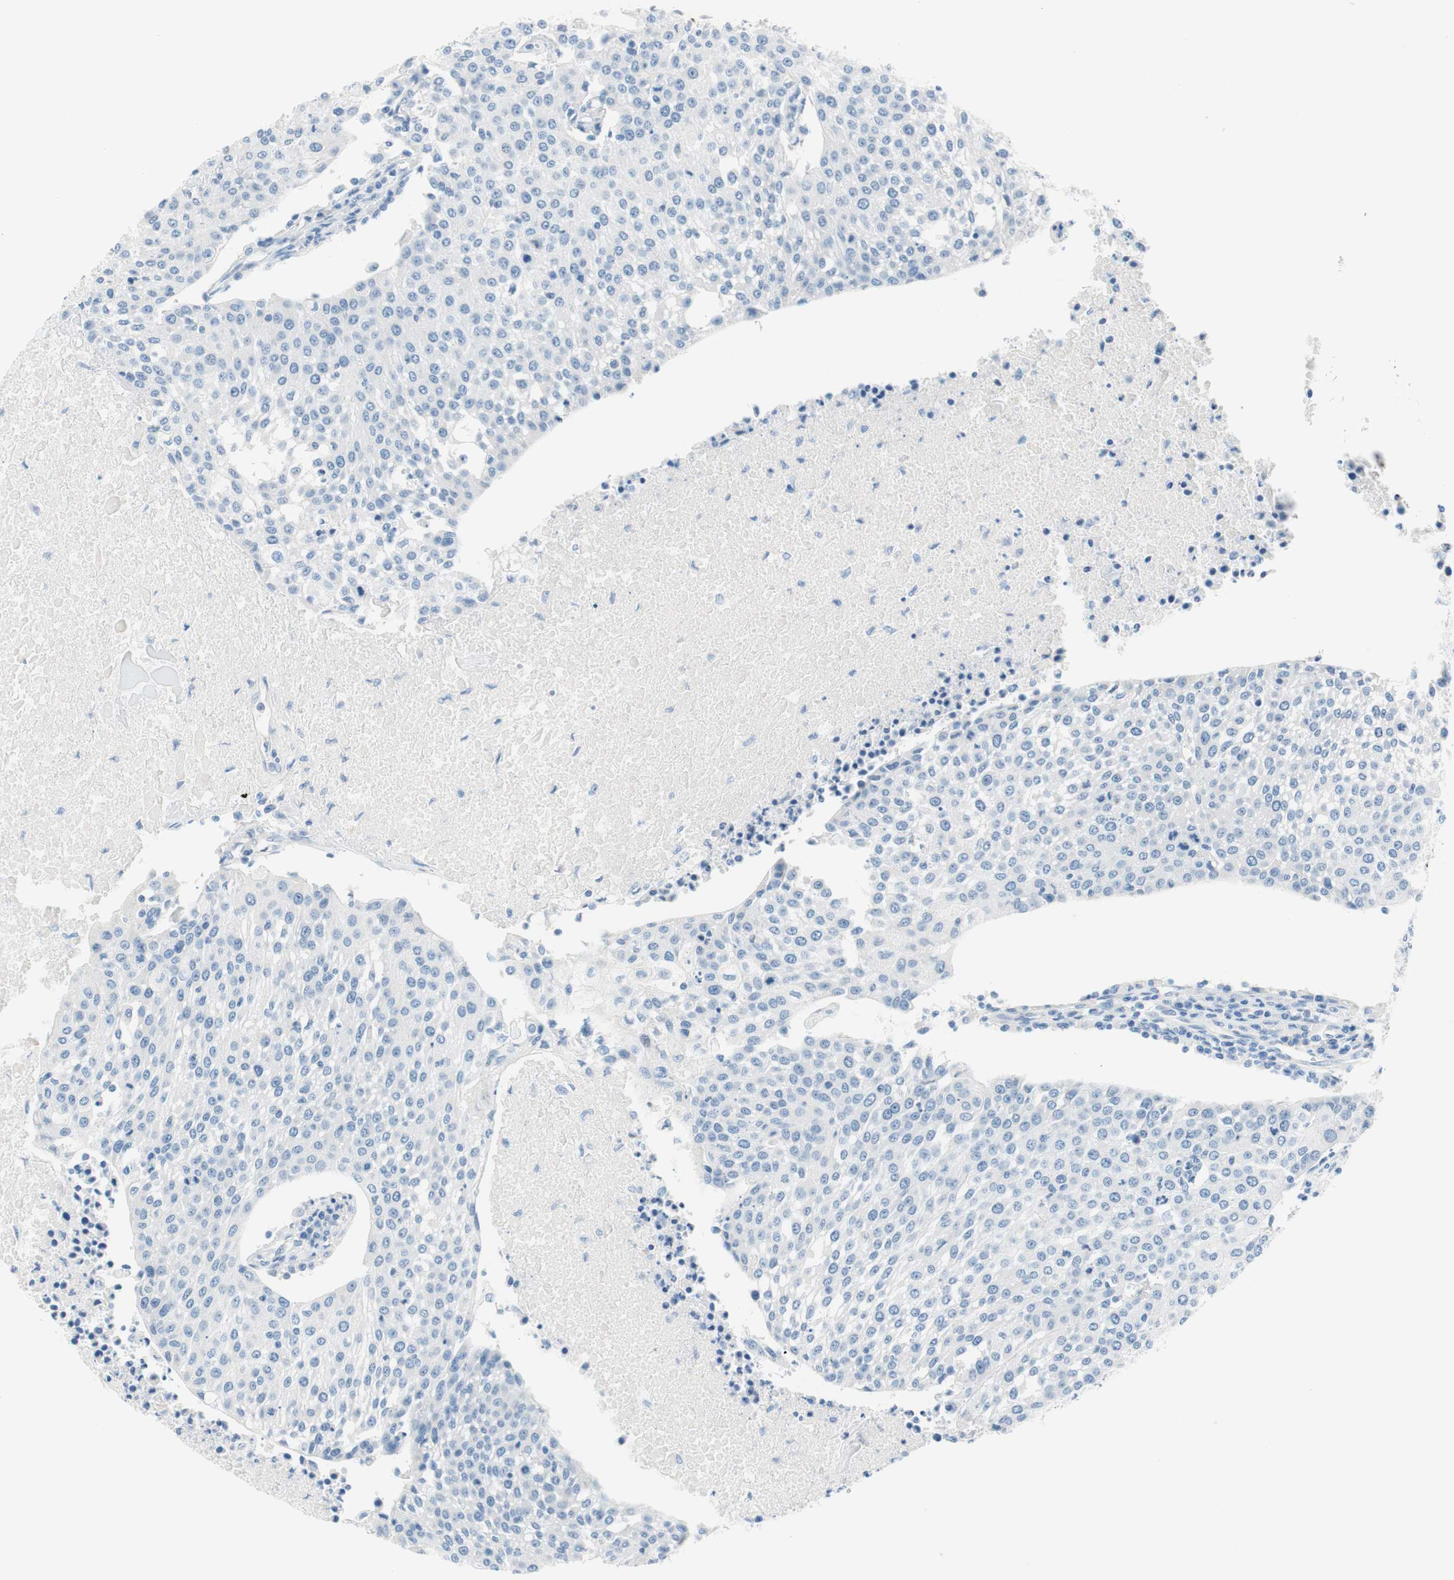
{"staining": {"intensity": "negative", "quantity": "none", "location": "none"}, "tissue": "urothelial cancer", "cell_type": "Tumor cells", "image_type": "cancer", "snomed": [{"axis": "morphology", "description": "Urothelial carcinoma, High grade"}, {"axis": "topography", "description": "Urinary bladder"}], "caption": "There is no significant staining in tumor cells of urothelial cancer.", "gene": "PASD1", "patient": {"sex": "female", "age": 85}}